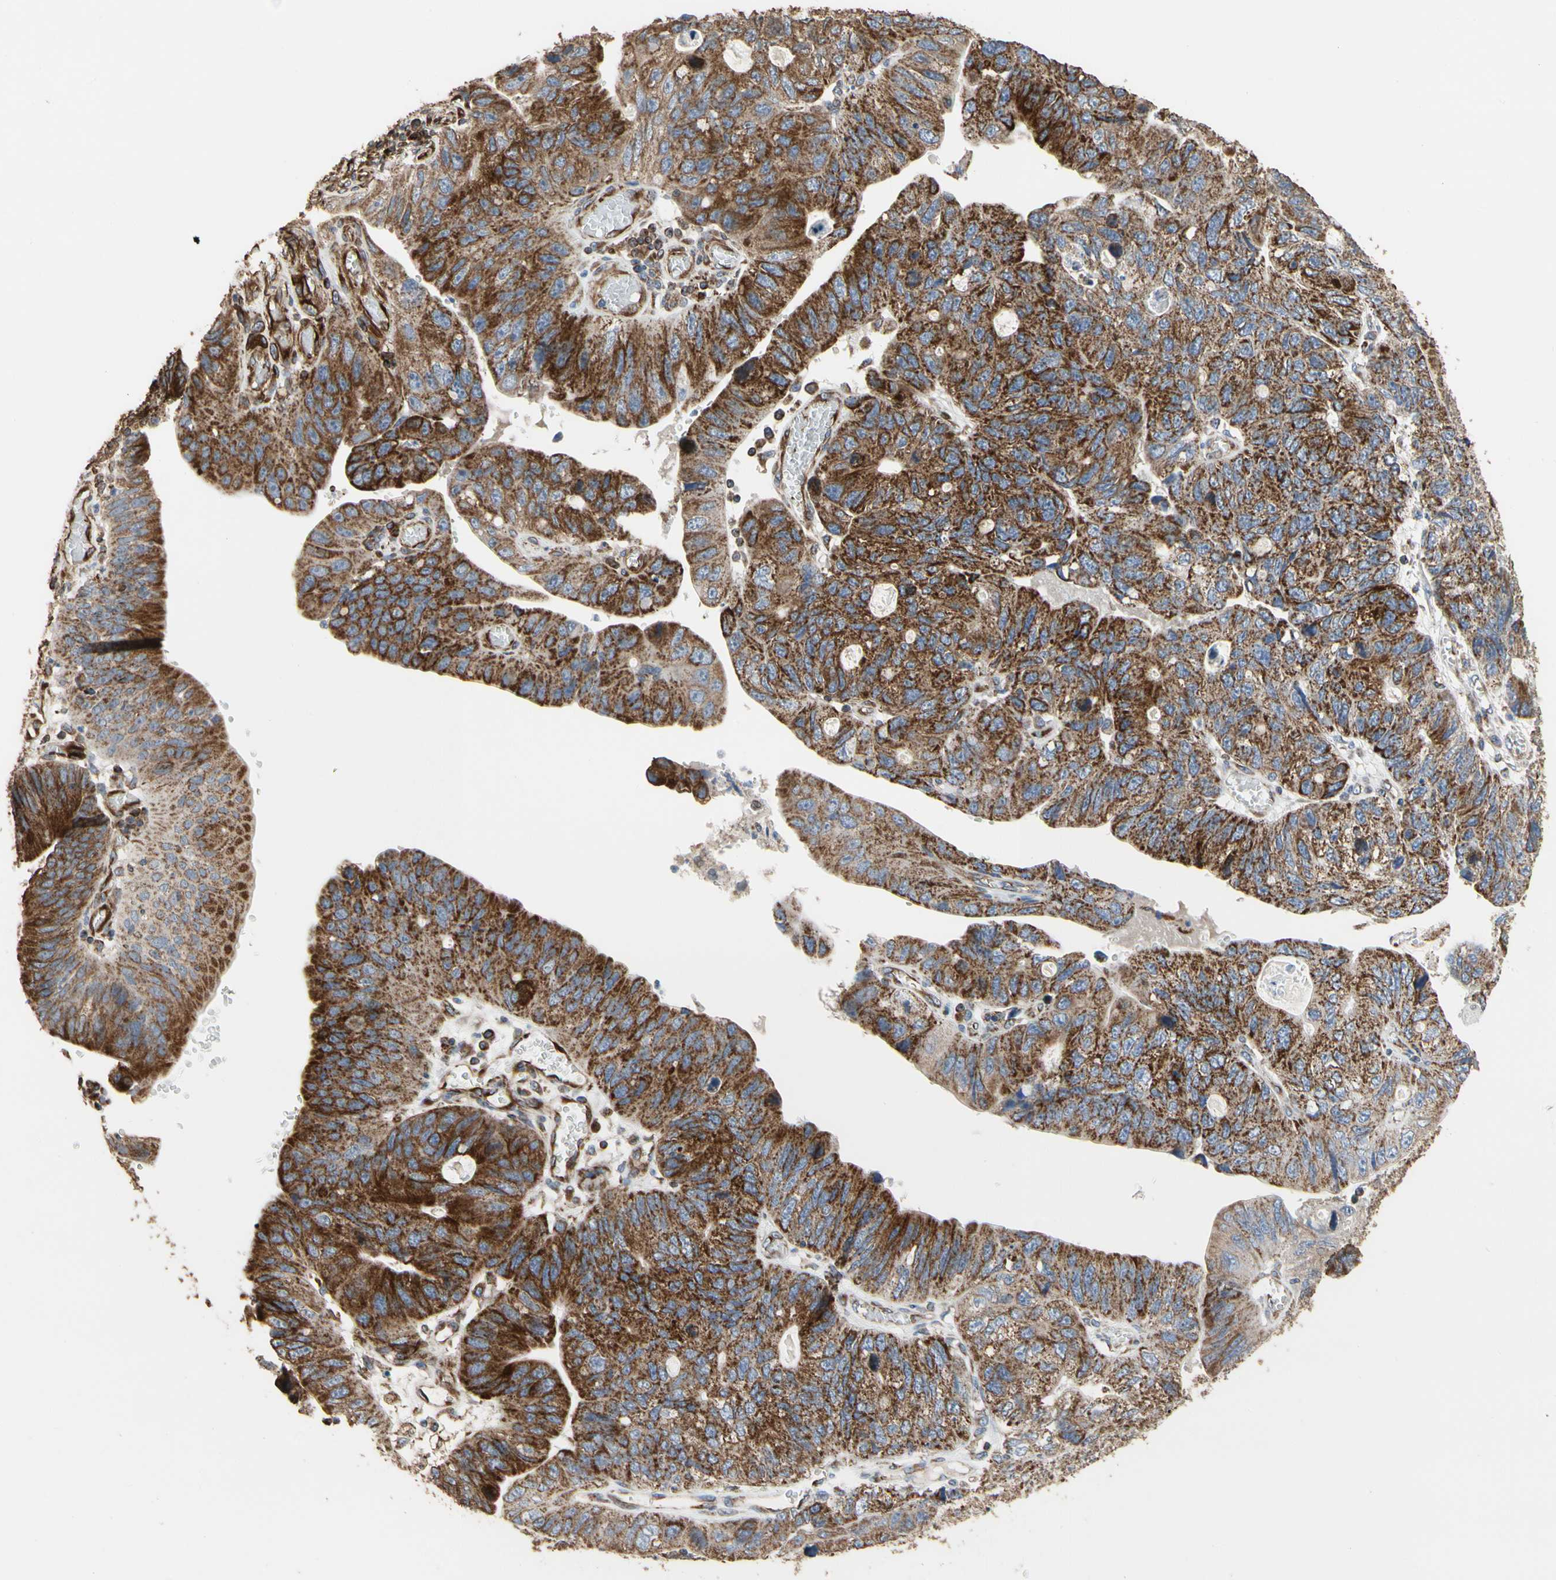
{"staining": {"intensity": "moderate", "quantity": ">75%", "location": "cytoplasmic/membranous"}, "tissue": "stomach cancer", "cell_type": "Tumor cells", "image_type": "cancer", "snomed": [{"axis": "morphology", "description": "Adenocarcinoma, NOS"}, {"axis": "topography", "description": "Stomach"}], "caption": "Immunohistochemistry (IHC) of human stomach adenocarcinoma reveals medium levels of moderate cytoplasmic/membranous positivity in about >75% of tumor cells. The protein of interest is shown in brown color, while the nuclei are stained blue.", "gene": "TUBA1A", "patient": {"sex": "male", "age": 59}}